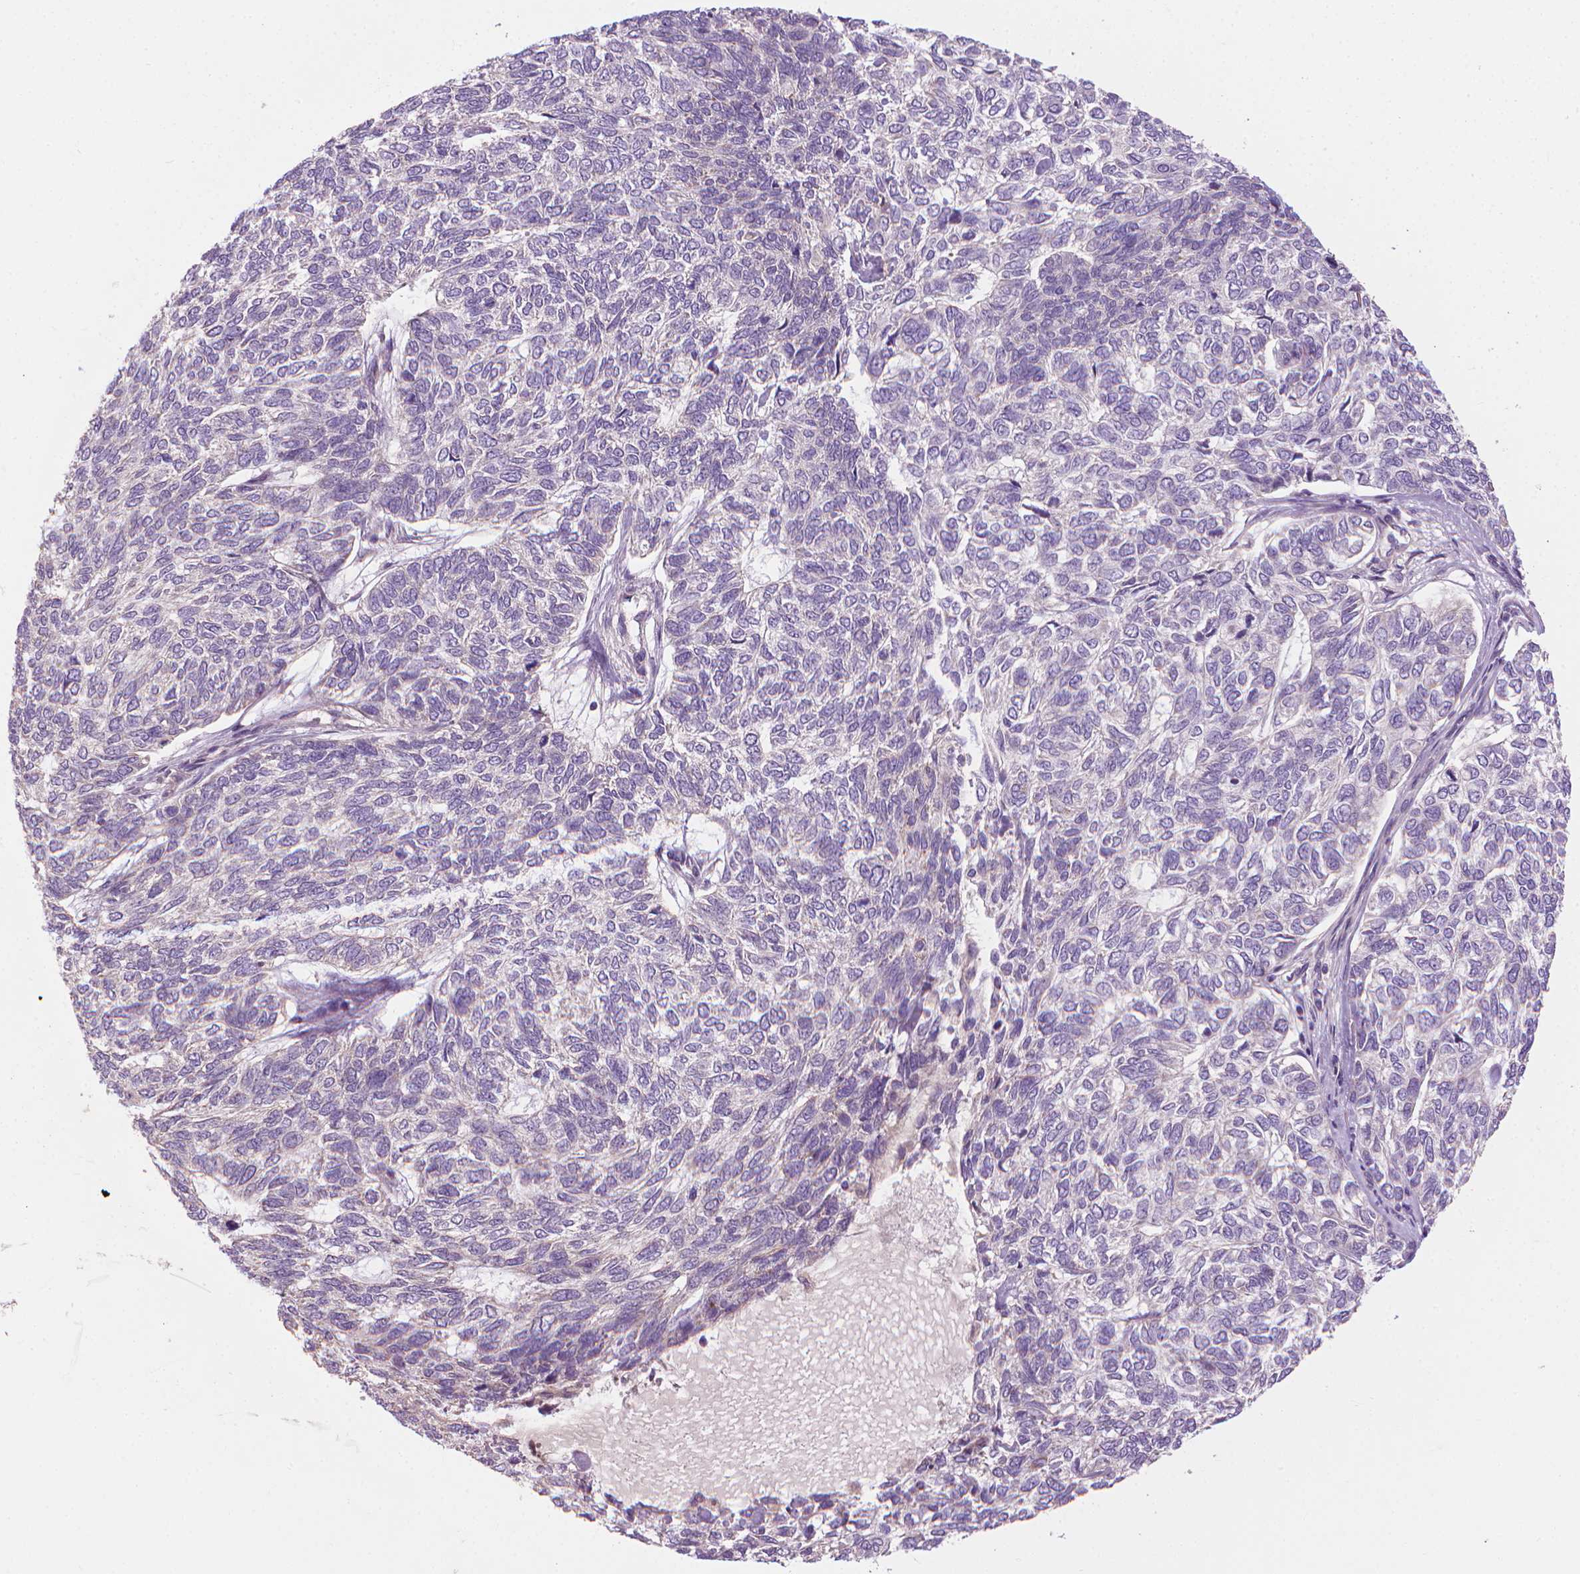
{"staining": {"intensity": "negative", "quantity": "none", "location": "none"}, "tissue": "skin cancer", "cell_type": "Tumor cells", "image_type": "cancer", "snomed": [{"axis": "morphology", "description": "Basal cell carcinoma"}, {"axis": "topography", "description": "Skin"}], "caption": "A histopathology image of skin cancer (basal cell carcinoma) stained for a protein reveals no brown staining in tumor cells.", "gene": "RIIAD1", "patient": {"sex": "female", "age": 65}}